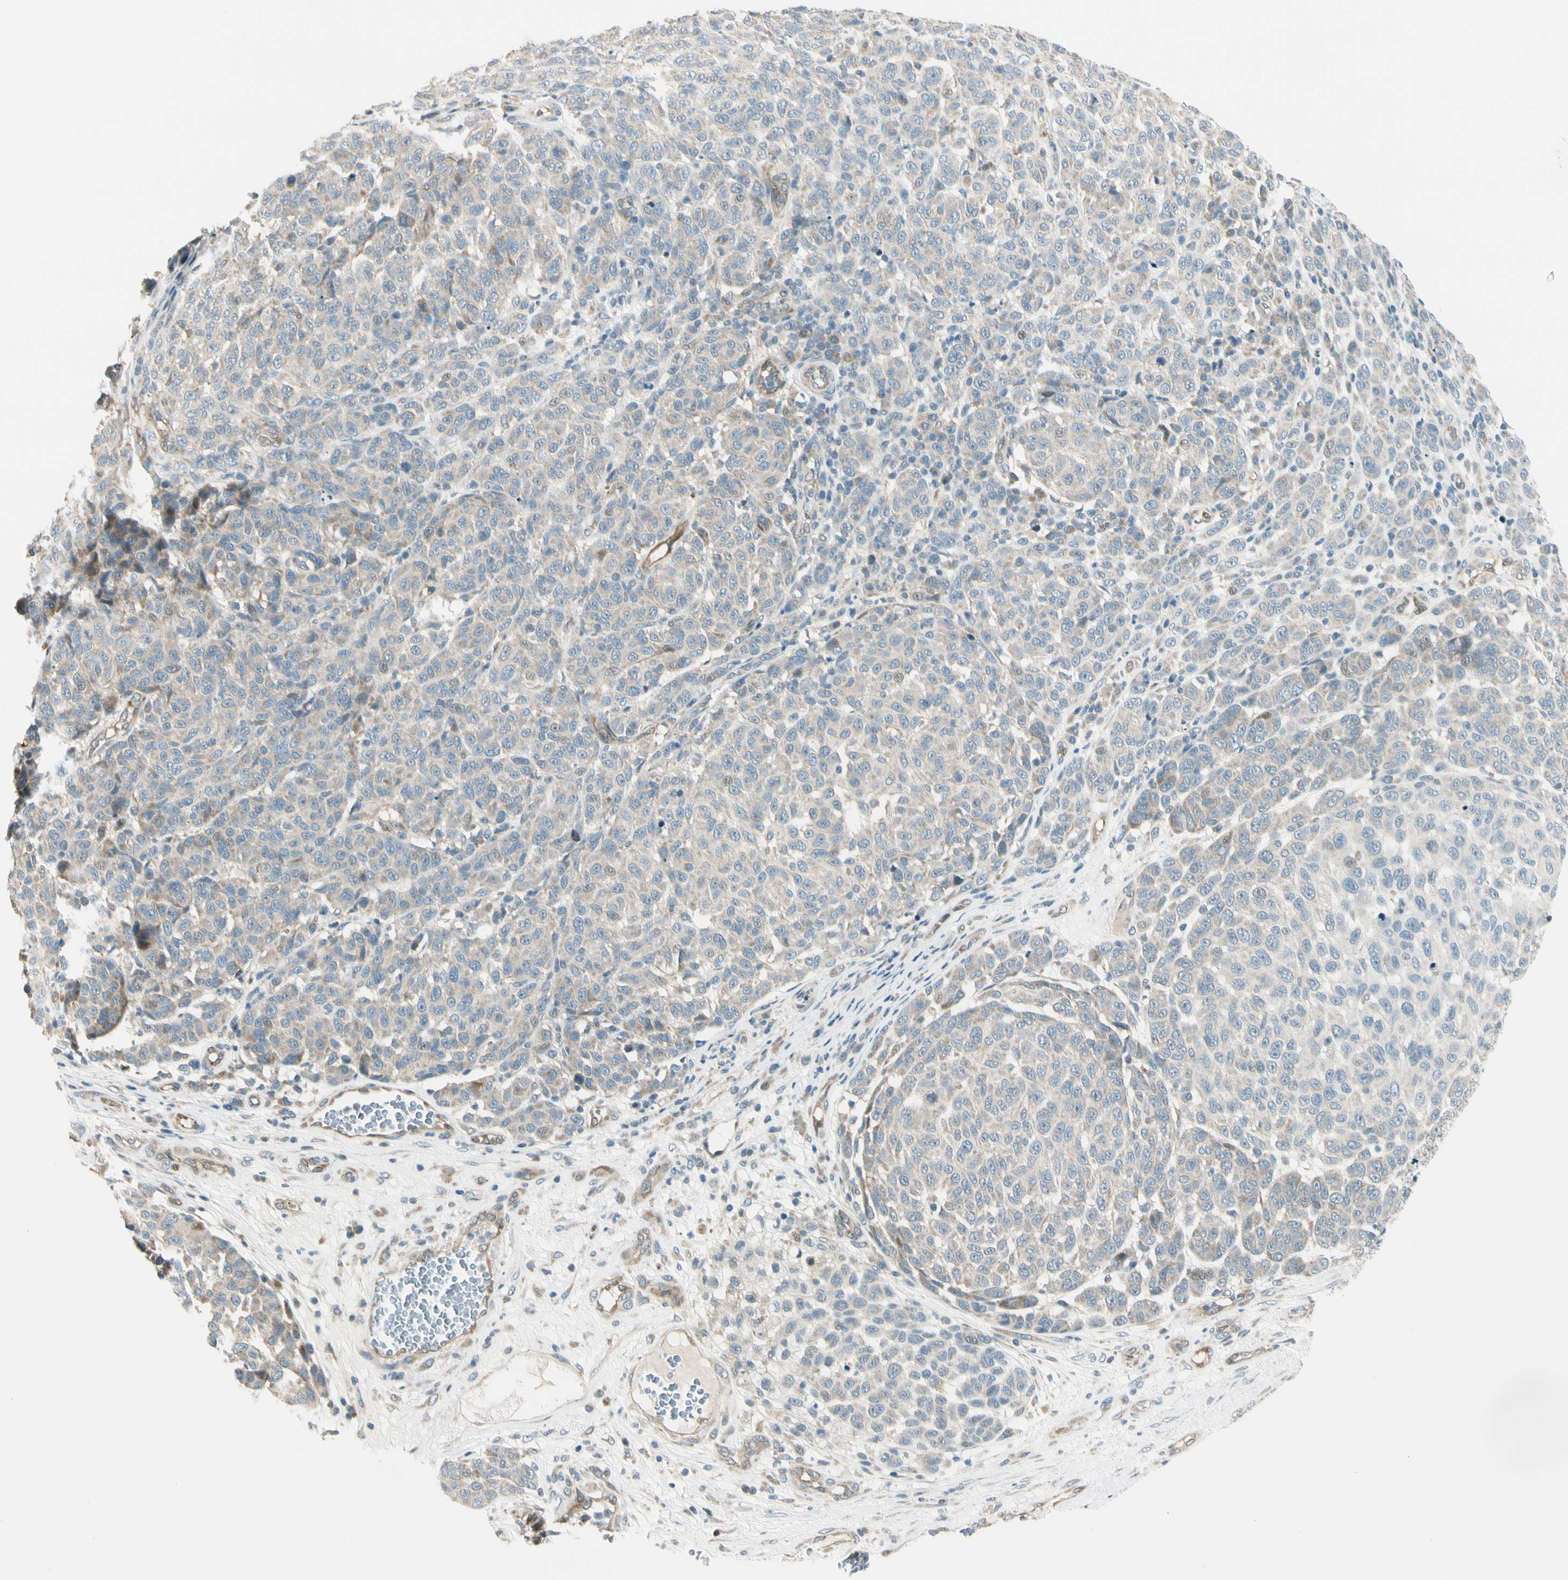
{"staining": {"intensity": "weak", "quantity": "25%-75%", "location": "cytoplasmic/membranous"}, "tissue": "melanoma", "cell_type": "Tumor cells", "image_type": "cancer", "snomed": [{"axis": "morphology", "description": "Malignant melanoma, NOS"}, {"axis": "topography", "description": "Skin"}], "caption": "The image reveals immunohistochemical staining of malignant melanoma. There is weak cytoplasmic/membranous expression is identified in about 25%-75% of tumor cells.", "gene": "SVBP", "patient": {"sex": "male", "age": 59}}